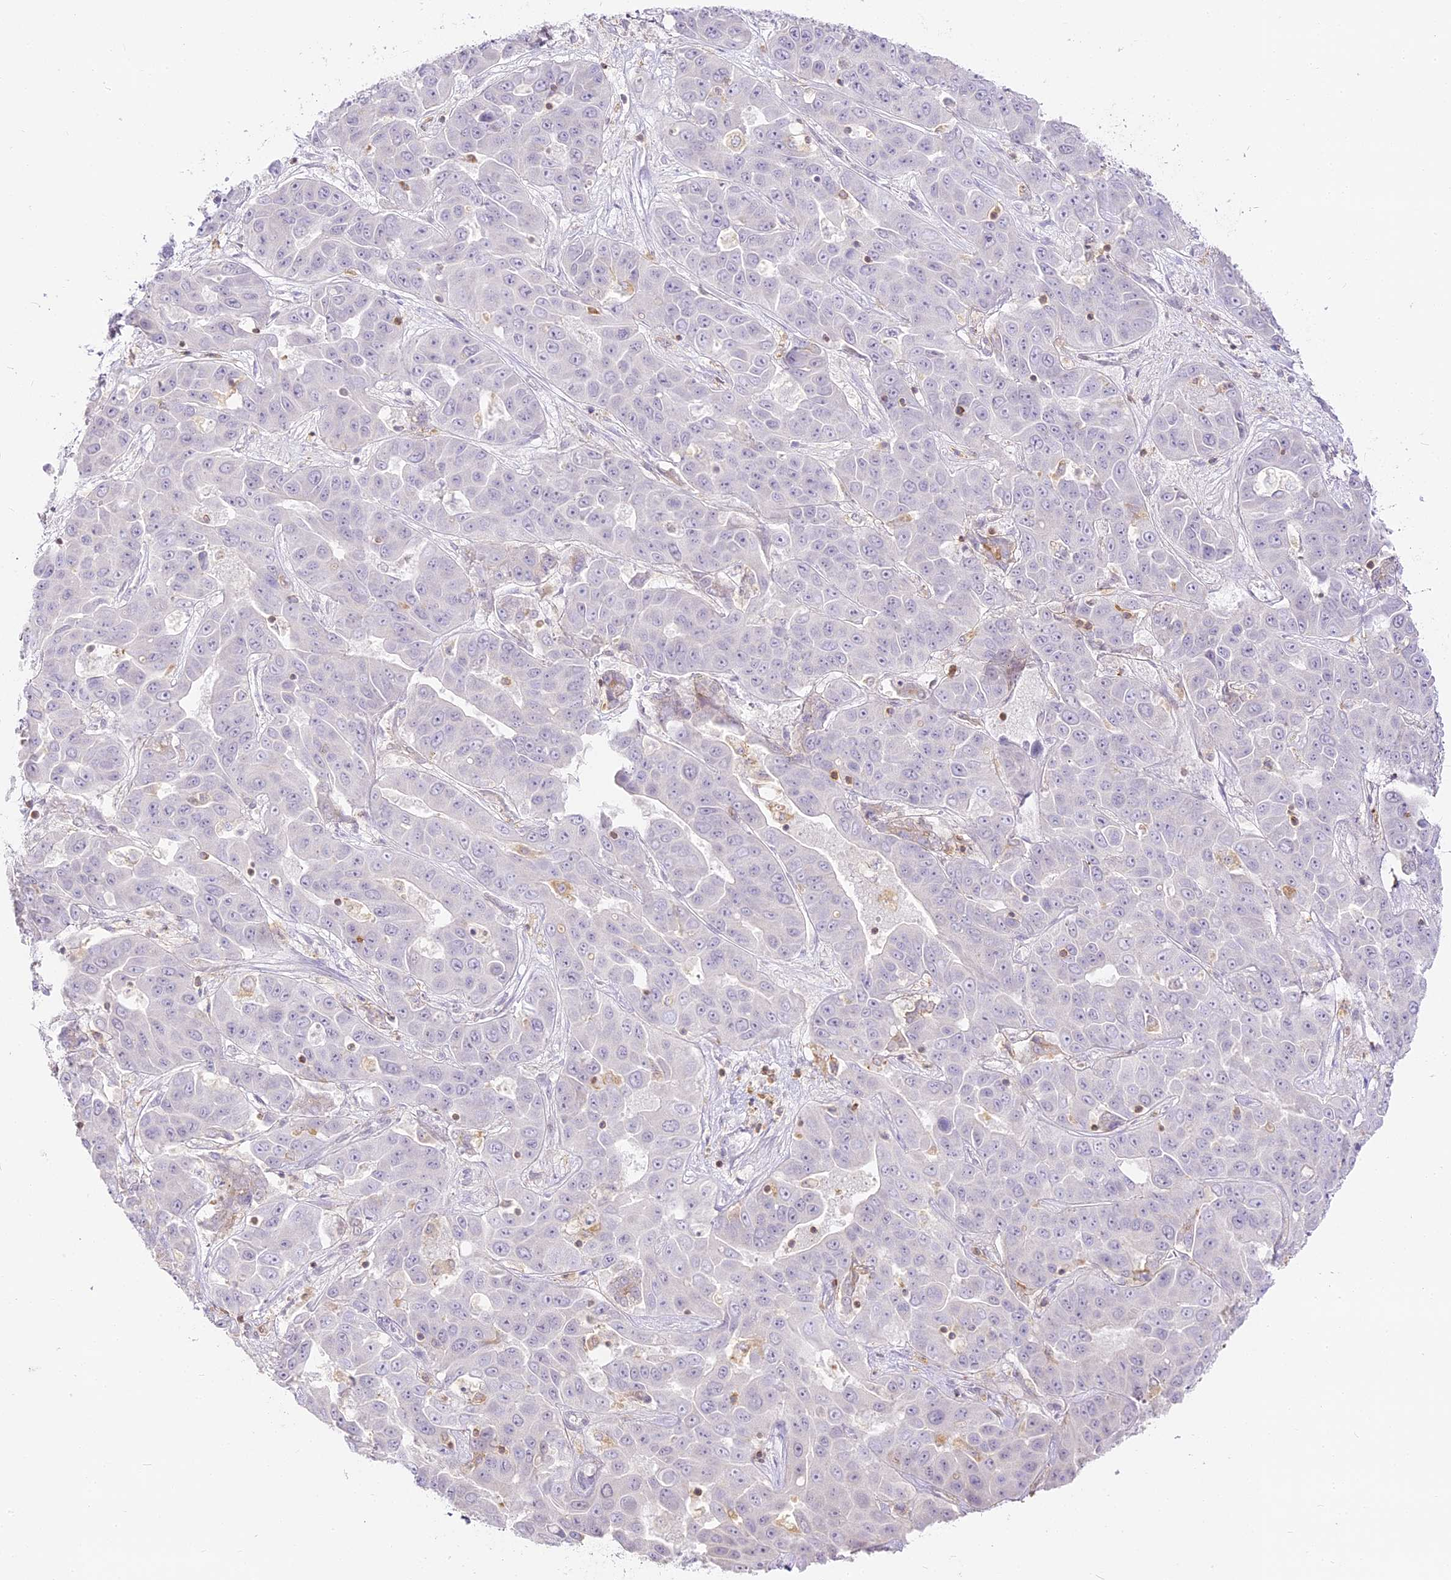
{"staining": {"intensity": "negative", "quantity": "none", "location": "none"}, "tissue": "liver cancer", "cell_type": "Tumor cells", "image_type": "cancer", "snomed": [{"axis": "morphology", "description": "Cholangiocarcinoma"}, {"axis": "topography", "description": "Liver"}], "caption": "Image shows no significant protein expression in tumor cells of liver cancer (cholangiocarcinoma).", "gene": "DOCK2", "patient": {"sex": "female", "age": 52}}